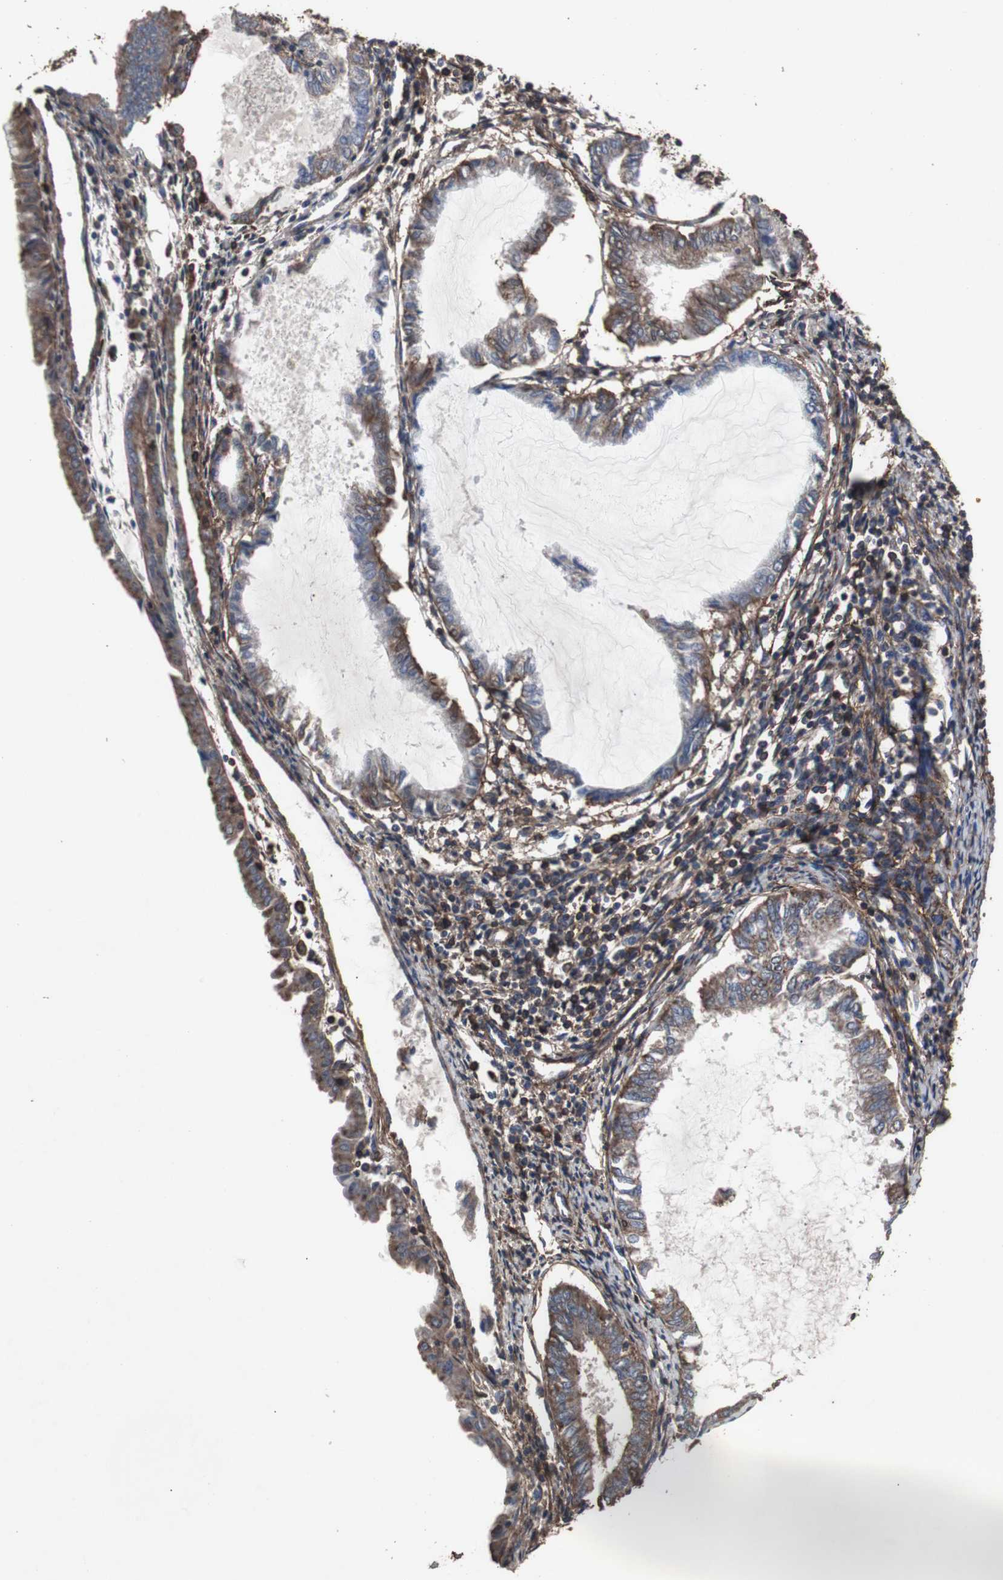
{"staining": {"intensity": "moderate", "quantity": ">75%", "location": "cytoplasmic/membranous"}, "tissue": "endometrial cancer", "cell_type": "Tumor cells", "image_type": "cancer", "snomed": [{"axis": "morphology", "description": "Adenocarcinoma, NOS"}, {"axis": "topography", "description": "Endometrium"}], "caption": "The immunohistochemical stain highlights moderate cytoplasmic/membranous positivity in tumor cells of endometrial cancer tissue.", "gene": "COL6A2", "patient": {"sex": "female", "age": 86}}